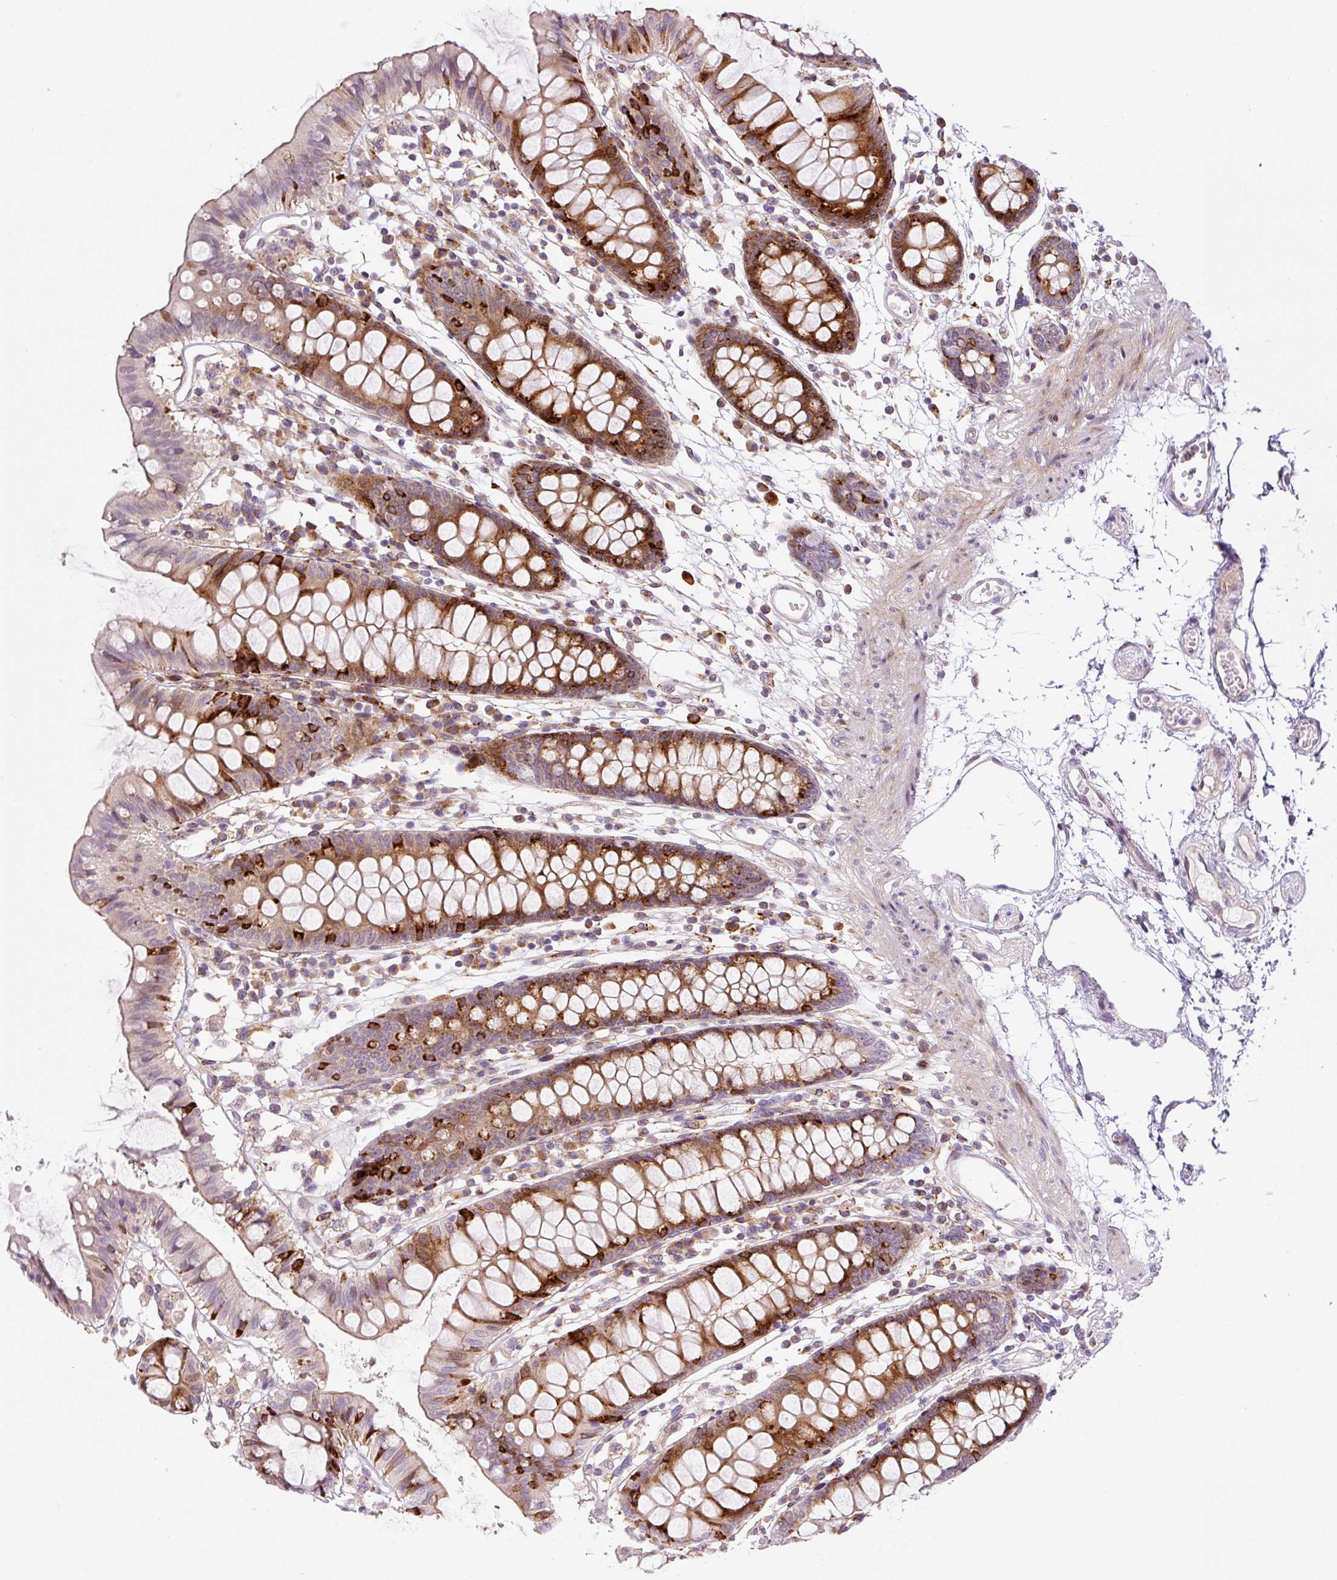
{"staining": {"intensity": "negative", "quantity": "none", "location": "none"}, "tissue": "colon", "cell_type": "Endothelial cells", "image_type": "normal", "snomed": [{"axis": "morphology", "description": "Normal tissue, NOS"}, {"axis": "topography", "description": "Colon"}], "caption": "Micrograph shows no significant protein expression in endothelial cells of unremarkable colon.", "gene": "DISP3", "patient": {"sex": "female", "age": 84}}